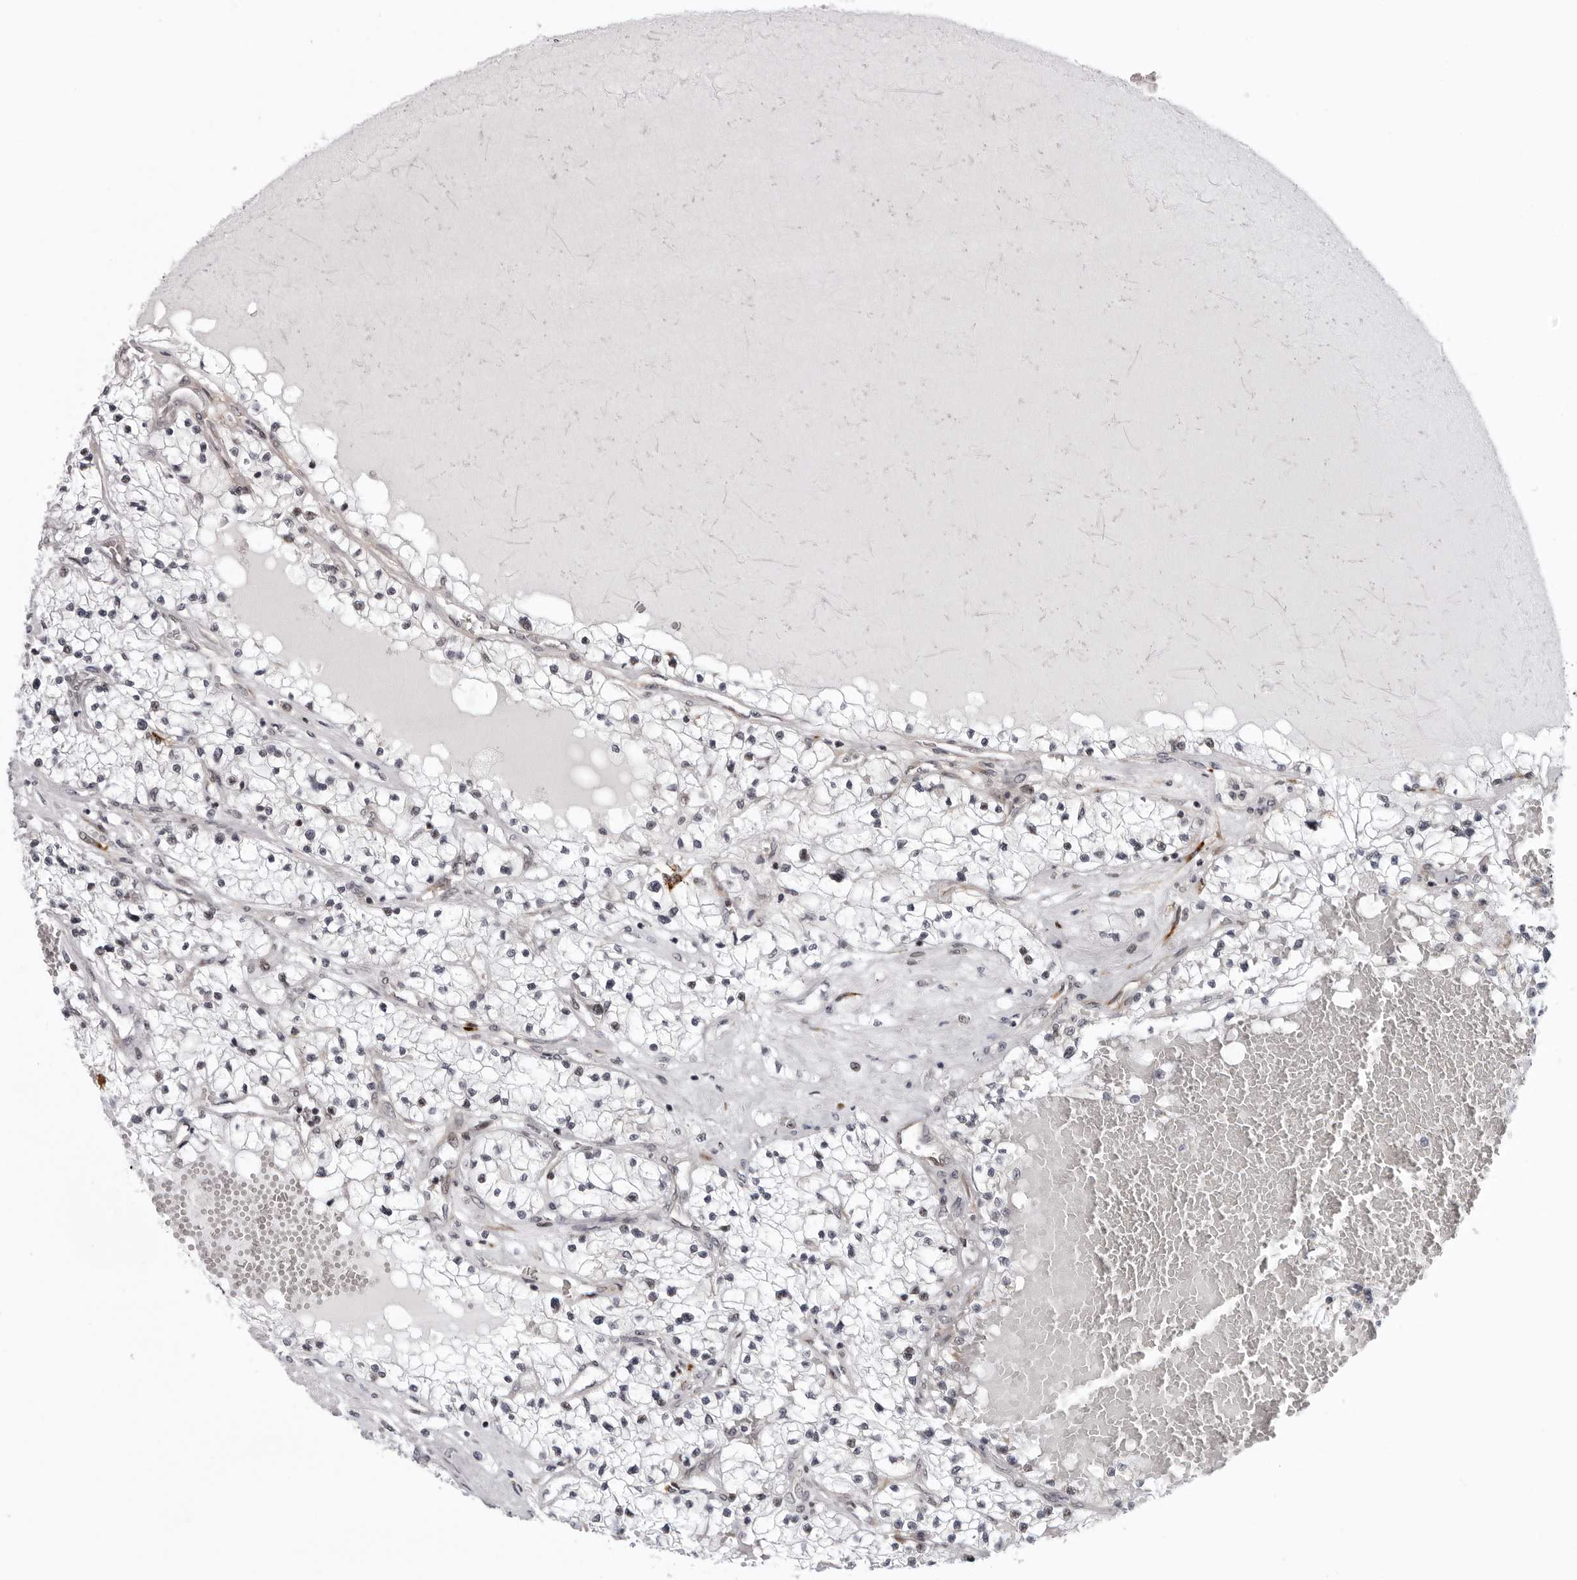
{"staining": {"intensity": "negative", "quantity": "none", "location": "none"}, "tissue": "renal cancer", "cell_type": "Tumor cells", "image_type": "cancer", "snomed": [{"axis": "morphology", "description": "Normal tissue, NOS"}, {"axis": "morphology", "description": "Adenocarcinoma, NOS"}, {"axis": "topography", "description": "Kidney"}], "caption": "Micrograph shows no significant protein positivity in tumor cells of adenocarcinoma (renal). (Brightfield microscopy of DAB (3,3'-diaminobenzidine) immunohistochemistry at high magnification).", "gene": "GCSAML", "patient": {"sex": "male", "age": 68}}